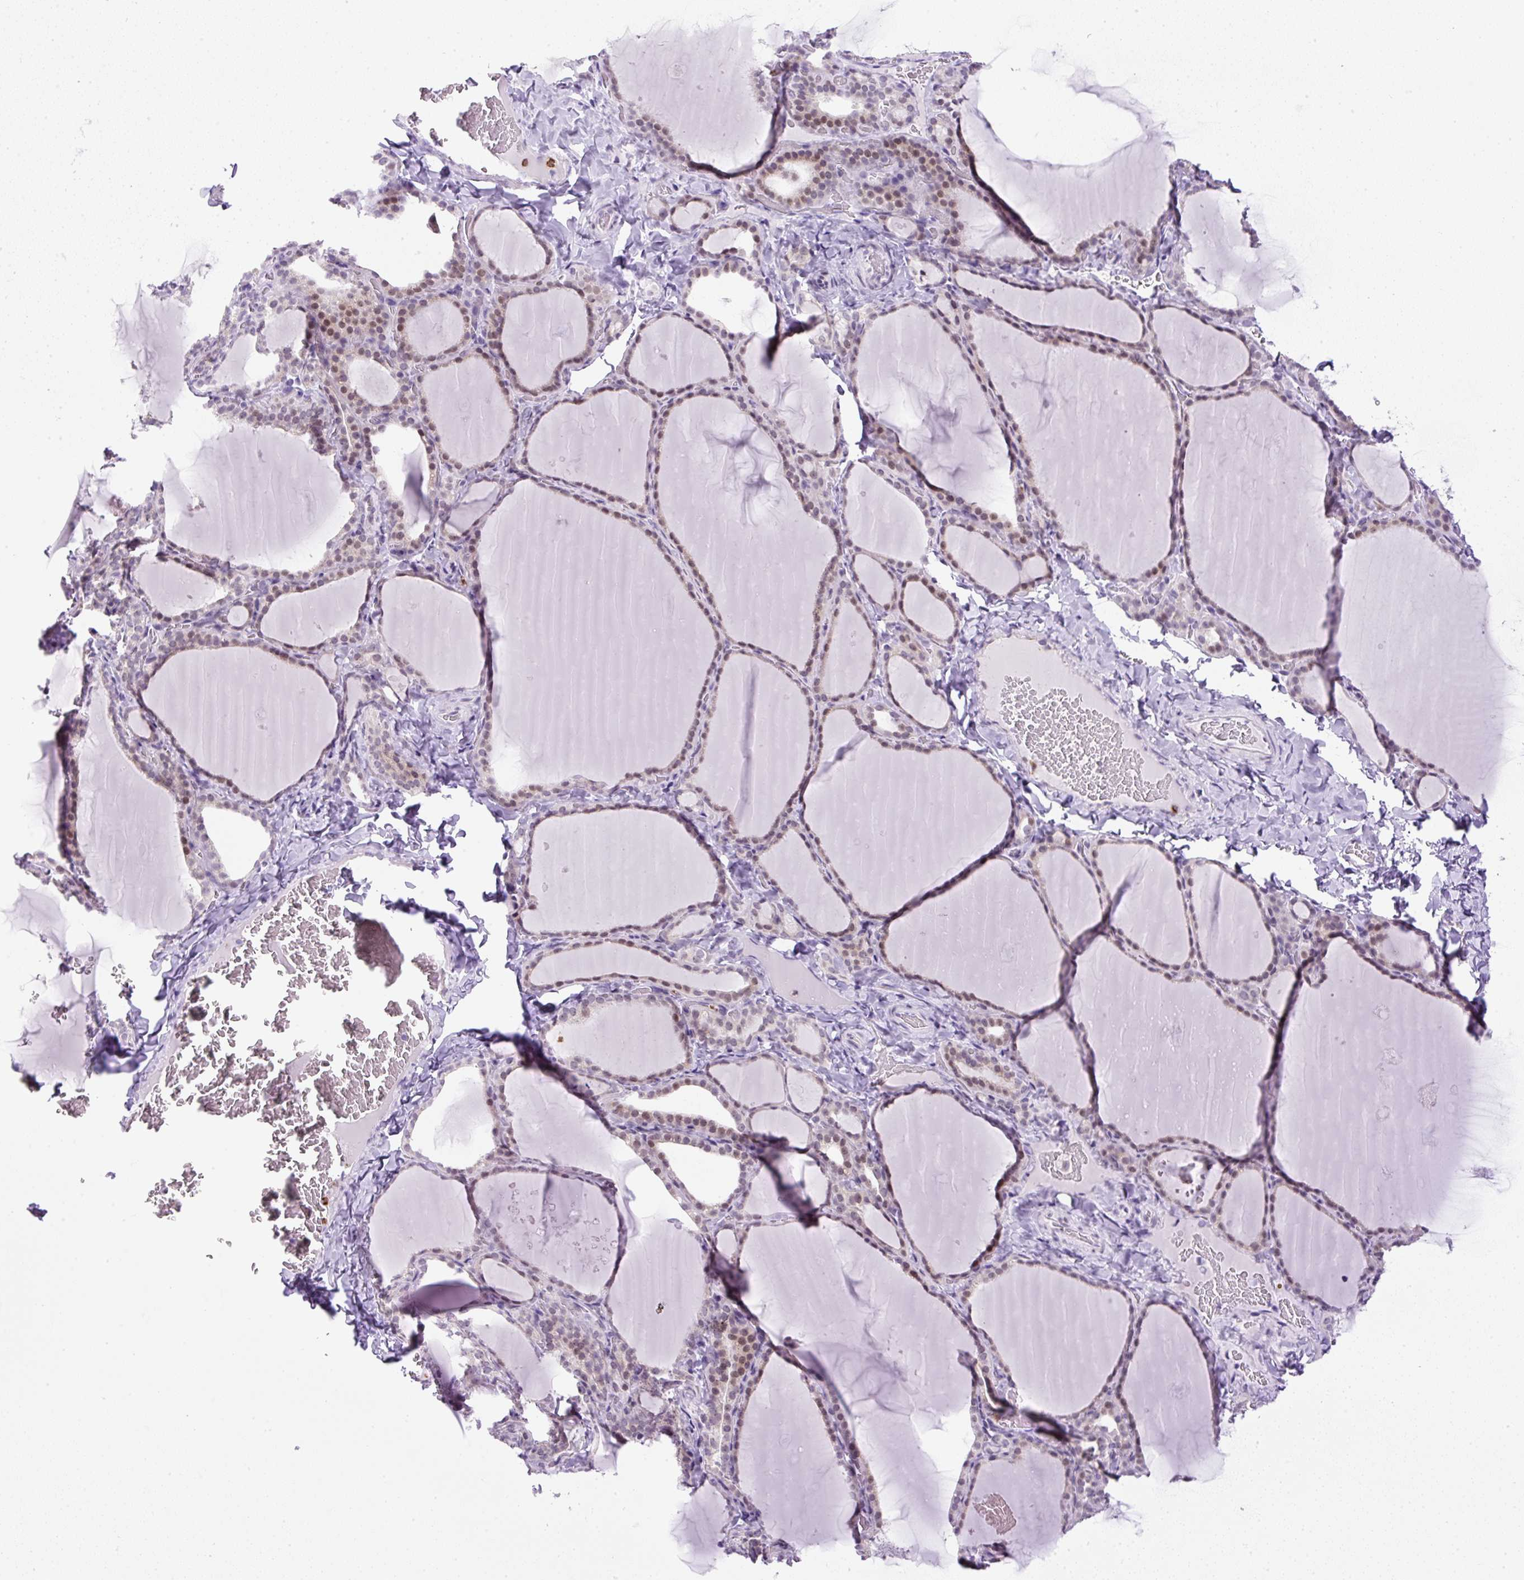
{"staining": {"intensity": "moderate", "quantity": "25%-75%", "location": "nuclear"}, "tissue": "thyroid gland", "cell_type": "Glandular cells", "image_type": "normal", "snomed": [{"axis": "morphology", "description": "Normal tissue, NOS"}, {"axis": "topography", "description": "Thyroid gland"}], "caption": "Immunohistochemical staining of unremarkable thyroid gland displays 25%-75% levels of moderate nuclear protein expression in approximately 25%-75% of glandular cells.", "gene": "RHBDD2", "patient": {"sex": "female", "age": 22}}